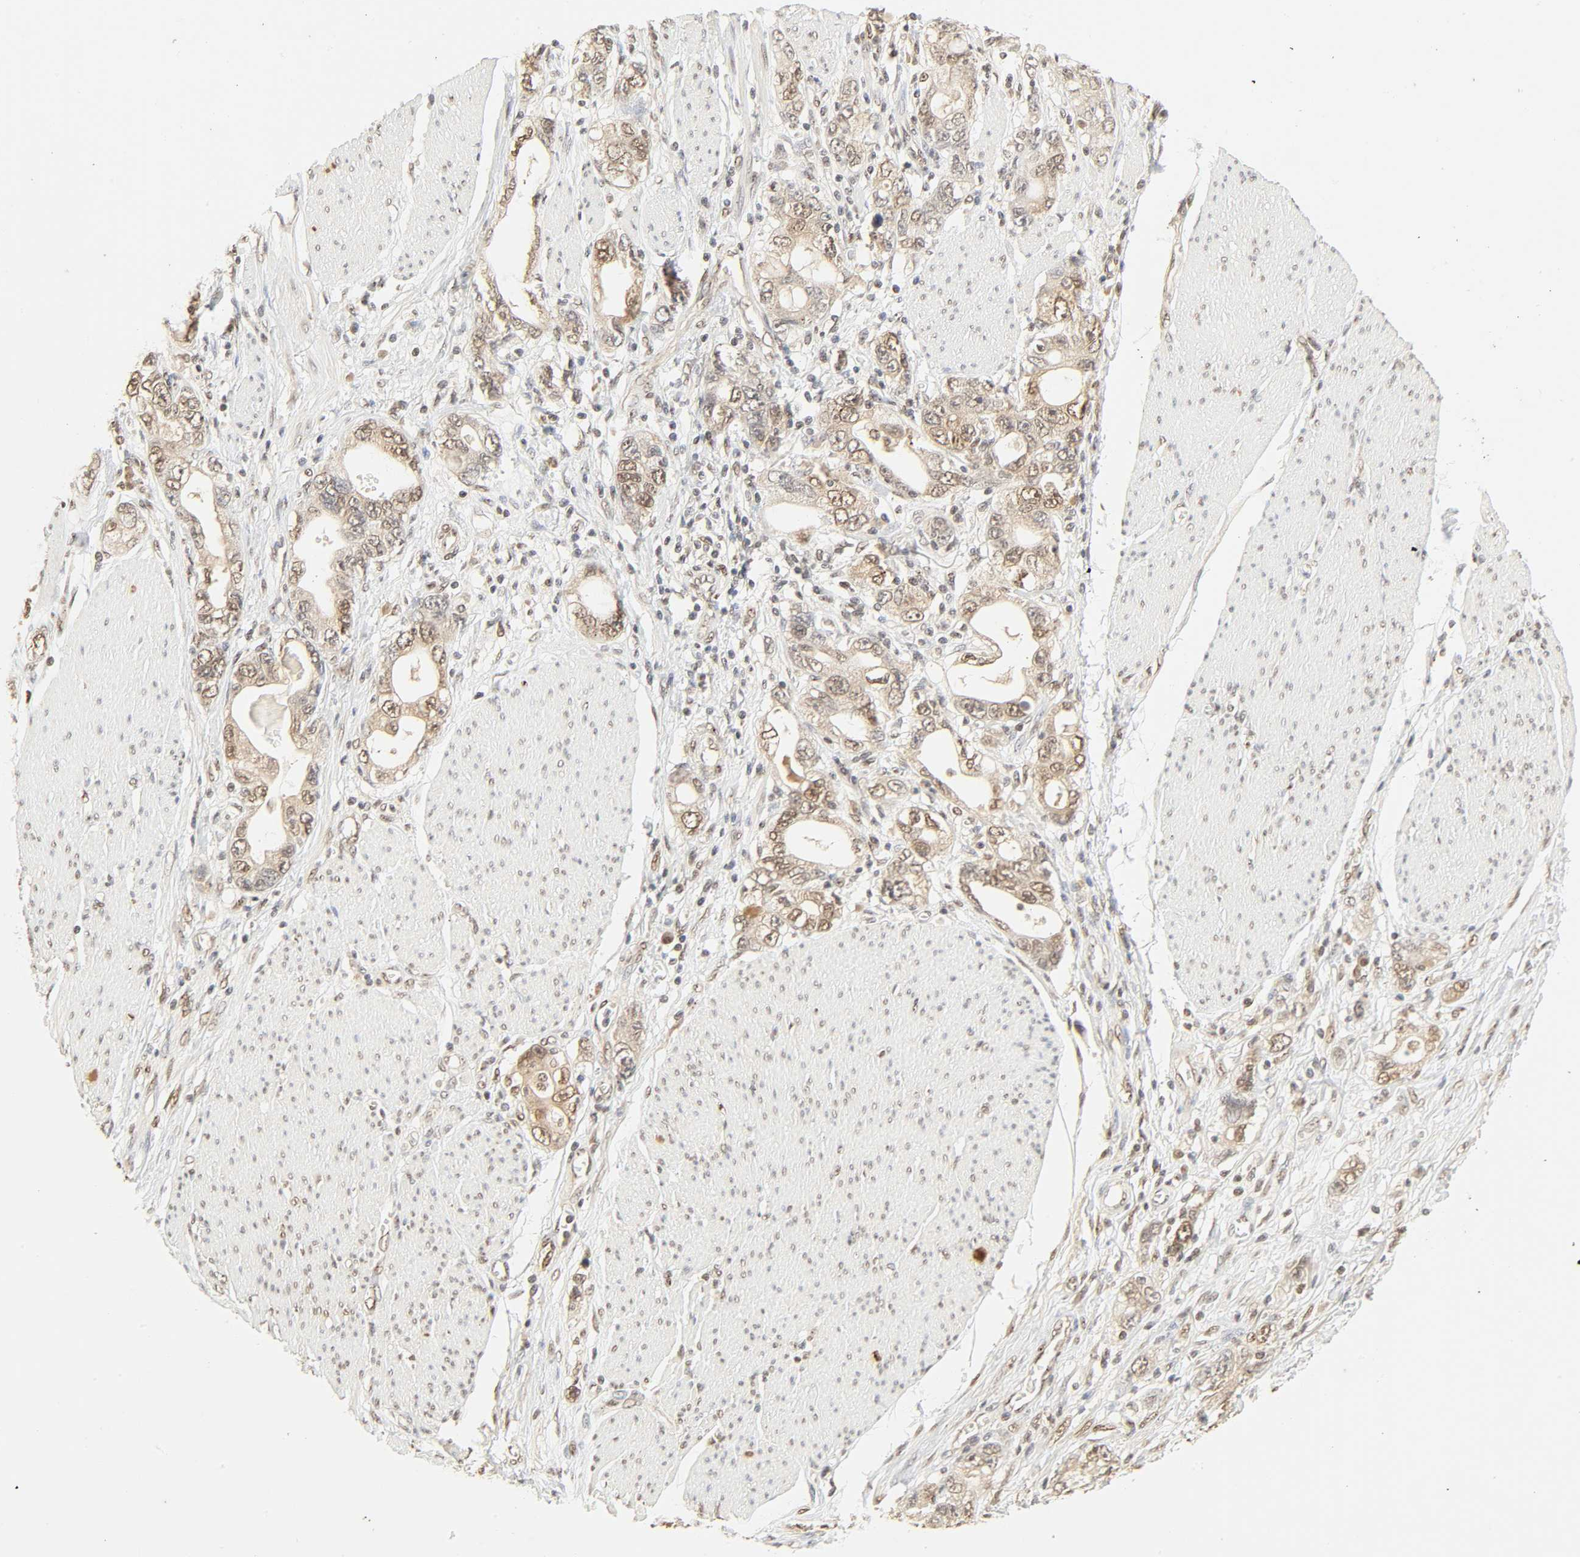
{"staining": {"intensity": "moderate", "quantity": ">75%", "location": "nuclear"}, "tissue": "stomach cancer", "cell_type": "Tumor cells", "image_type": "cancer", "snomed": [{"axis": "morphology", "description": "Adenocarcinoma, NOS"}, {"axis": "topography", "description": "Stomach, lower"}], "caption": "Immunohistochemistry (IHC) staining of stomach cancer (adenocarcinoma), which reveals medium levels of moderate nuclear staining in about >75% of tumor cells indicating moderate nuclear protein staining. The staining was performed using DAB (3,3'-diaminobenzidine) (brown) for protein detection and nuclei were counterstained in hematoxylin (blue).", "gene": "UBC", "patient": {"sex": "female", "age": 93}}